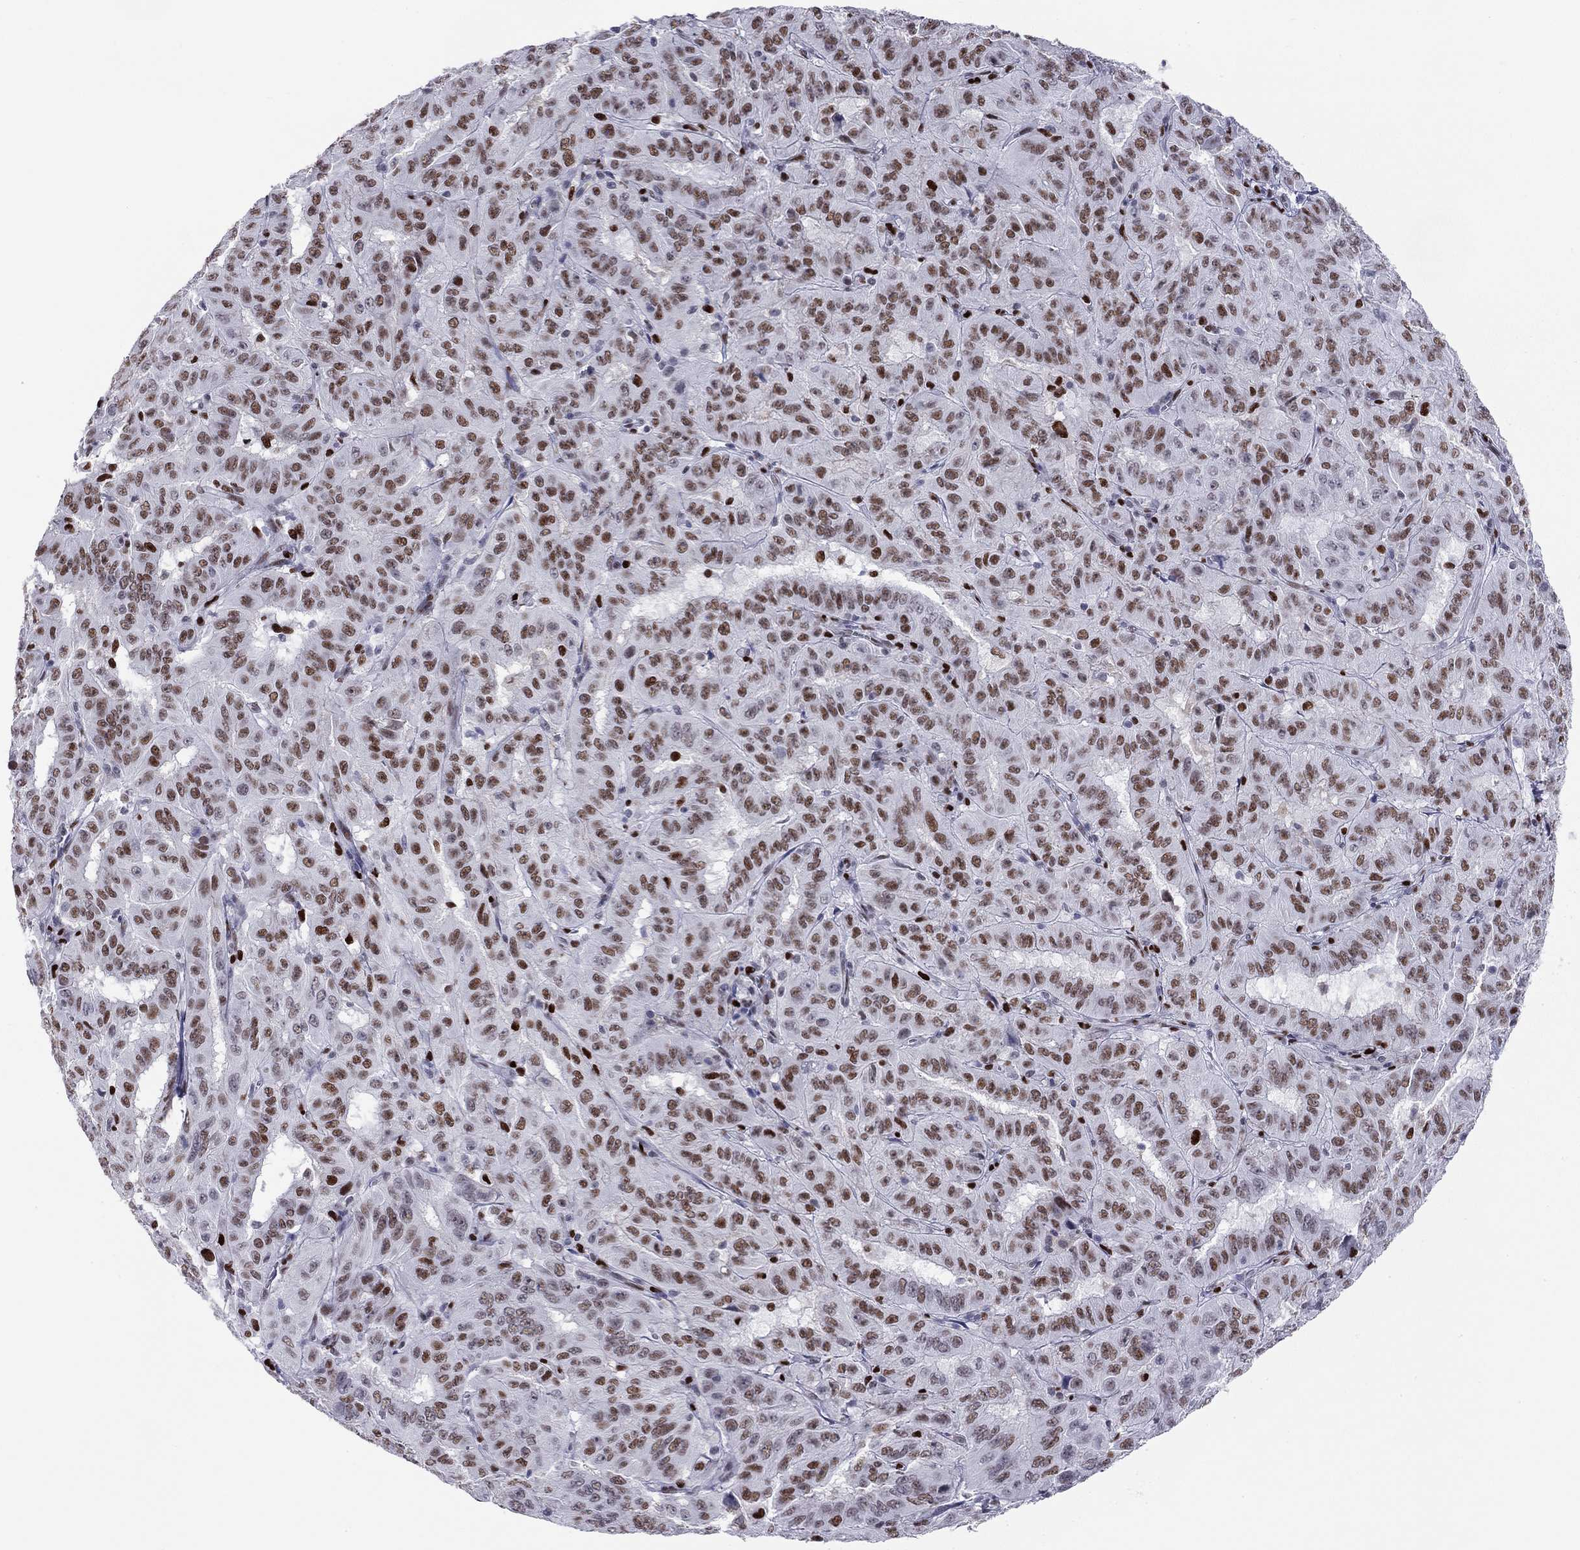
{"staining": {"intensity": "strong", "quantity": ">75%", "location": "nuclear"}, "tissue": "pancreatic cancer", "cell_type": "Tumor cells", "image_type": "cancer", "snomed": [{"axis": "morphology", "description": "Adenocarcinoma, NOS"}, {"axis": "topography", "description": "Pancreas"}], "caption": "High-power microscopy captured an immunohistochemistry (IHC) histopathology image of pancreatic cancer (adenocarcinoma), revealing strong nuclear staining in about >75% of tumor cells.", "gene": "PCGF3", "patient": {"sex": "male", "age": 63}}